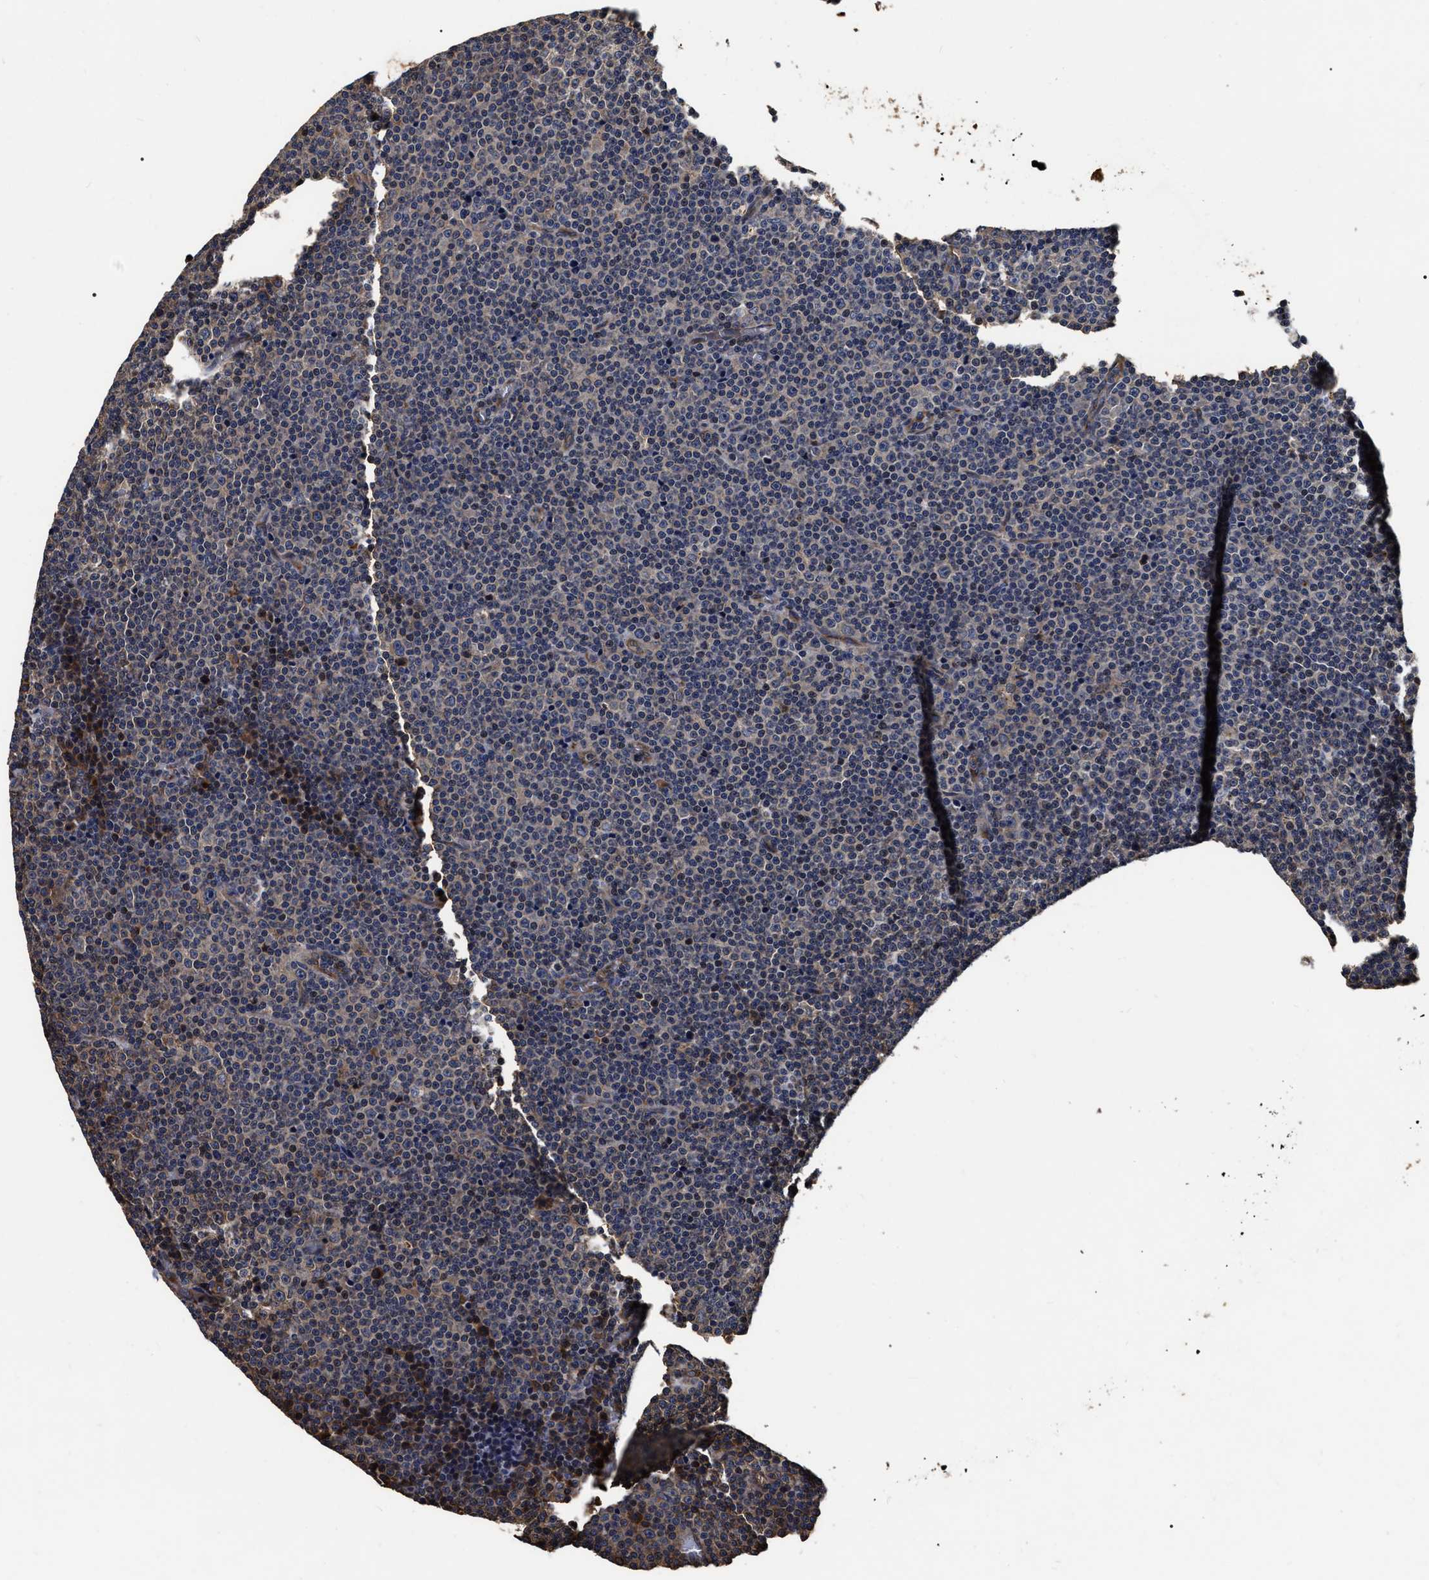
{"staining": {"intensity": "weak", "quantity": "<25%", "location": "cytoplasmic/membranous"}, "tissue": "lymphoma", "cell_type": "Tumor cells", "image_type": "cancer", "snomed": [{"axis": "morphology", "description": "Malignant lymphoma, non-Hodgkin's type, Low grade"}, {"axis": "topography", "description": "Lymph node"}], "caption": "Immunohistochemistry (IHC) micrograph of malignant lymphoma, non-Hodgkin's type (low-grade) stained for a protein (brown), which exhibits no staining in tumor cells.", "gene": "ABCG8", "patient": {"sex": "female", "age": 67}}